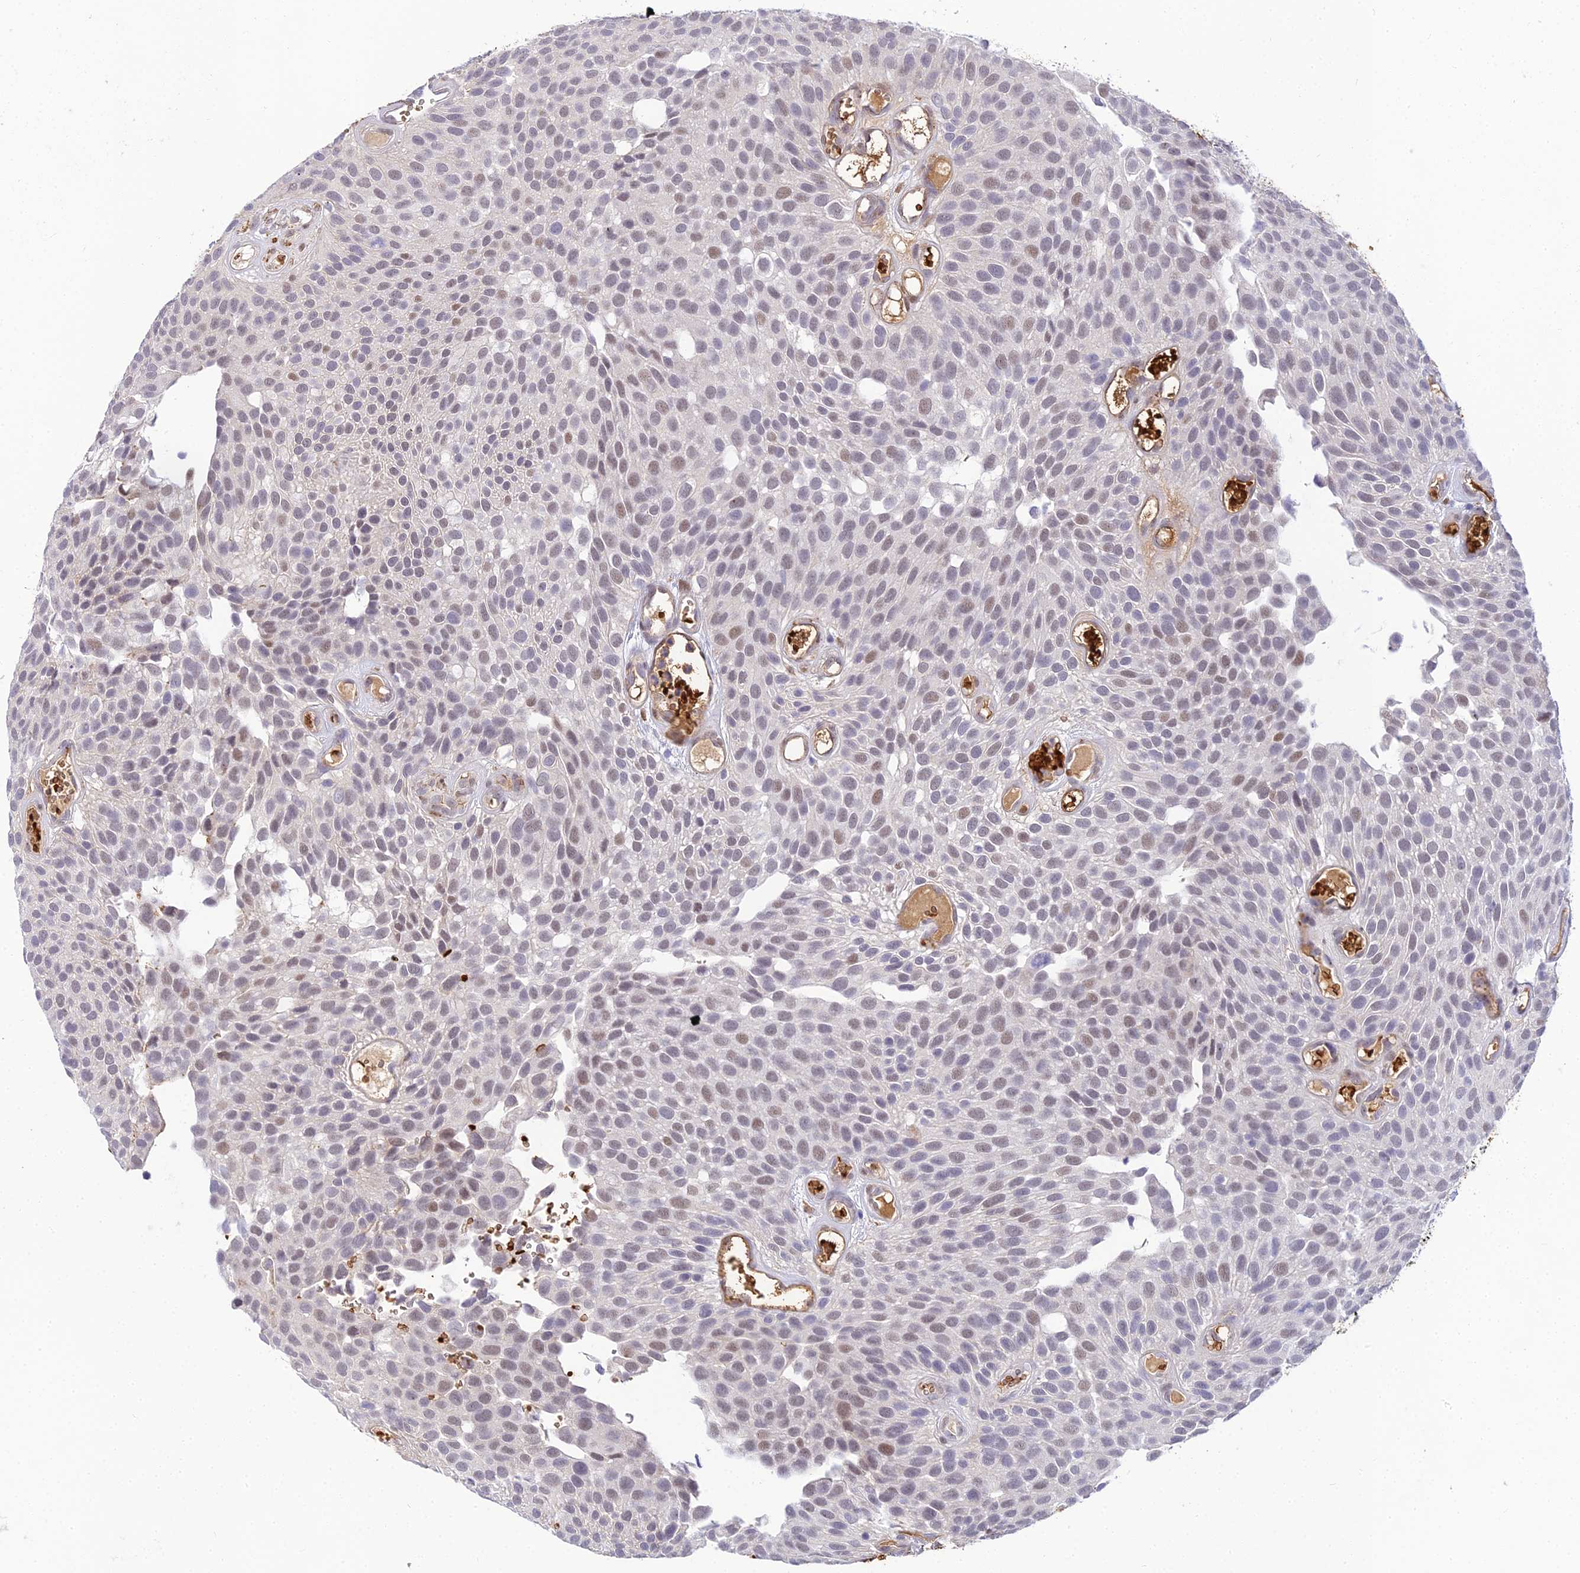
{"staining": {"intensity": "weak", "quantity": "<25%", "location": "nuclear"}, "tissue": "urothelial cancer", "cell_type": "Tumor cells", "image_type": "cancer", "snomed": [{"axis": "morphology", "description": "Urothelial carcinoma, Low grade"}, {"axis": "topography", "description": "Urinary bladder"}], "caption": "DAB (3,3'-diaminobenzidine) immunohistochemical staining of urothelial cancer displays no significant expression in tumor cells.", "gene": "BCL9", "patient": {"sex": "male", "age": 89}}